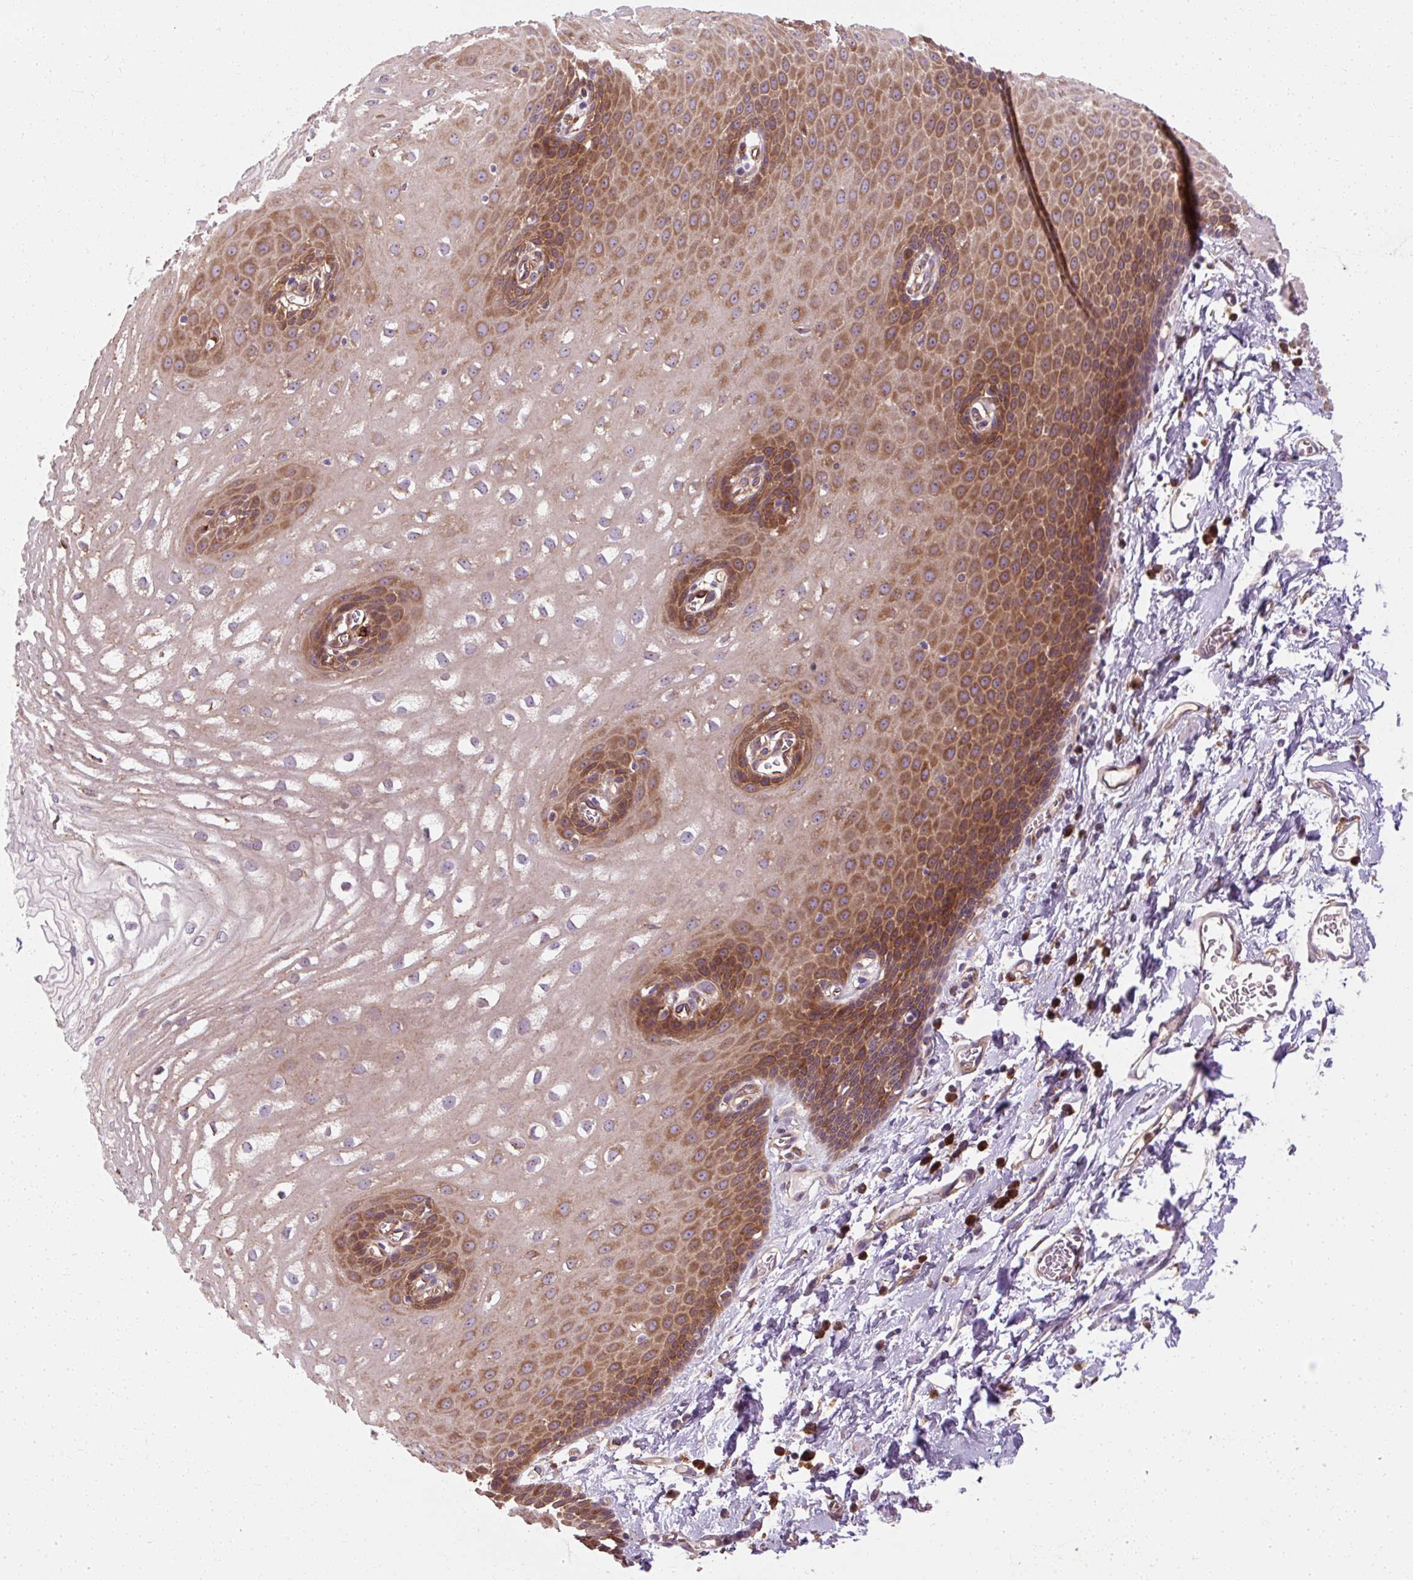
{"staining": {"intensity": "moderate", "quantity": ">75%", "location": "cytoplasmic/membranous"}, "tissue": "esophagus", "cell_type": "Squamous epithelial cells", "image_type": "normal", "snomed": [{"axis": "morphology", "description": "Normal tissue, NOS"}, {"axis": "topography", "description": "Esophagus"}], "caption": "Brown immunohistochemical staining in unremarkable human esophagus displays moderate cytoplasmic/membranous staining in approximately >75% of squamous epithelial cells. (Brightfield microscopy of DAB IHC at high magnification).", "gene": "TBC1D4", "patient": {"sex": "male", "age": 70}}